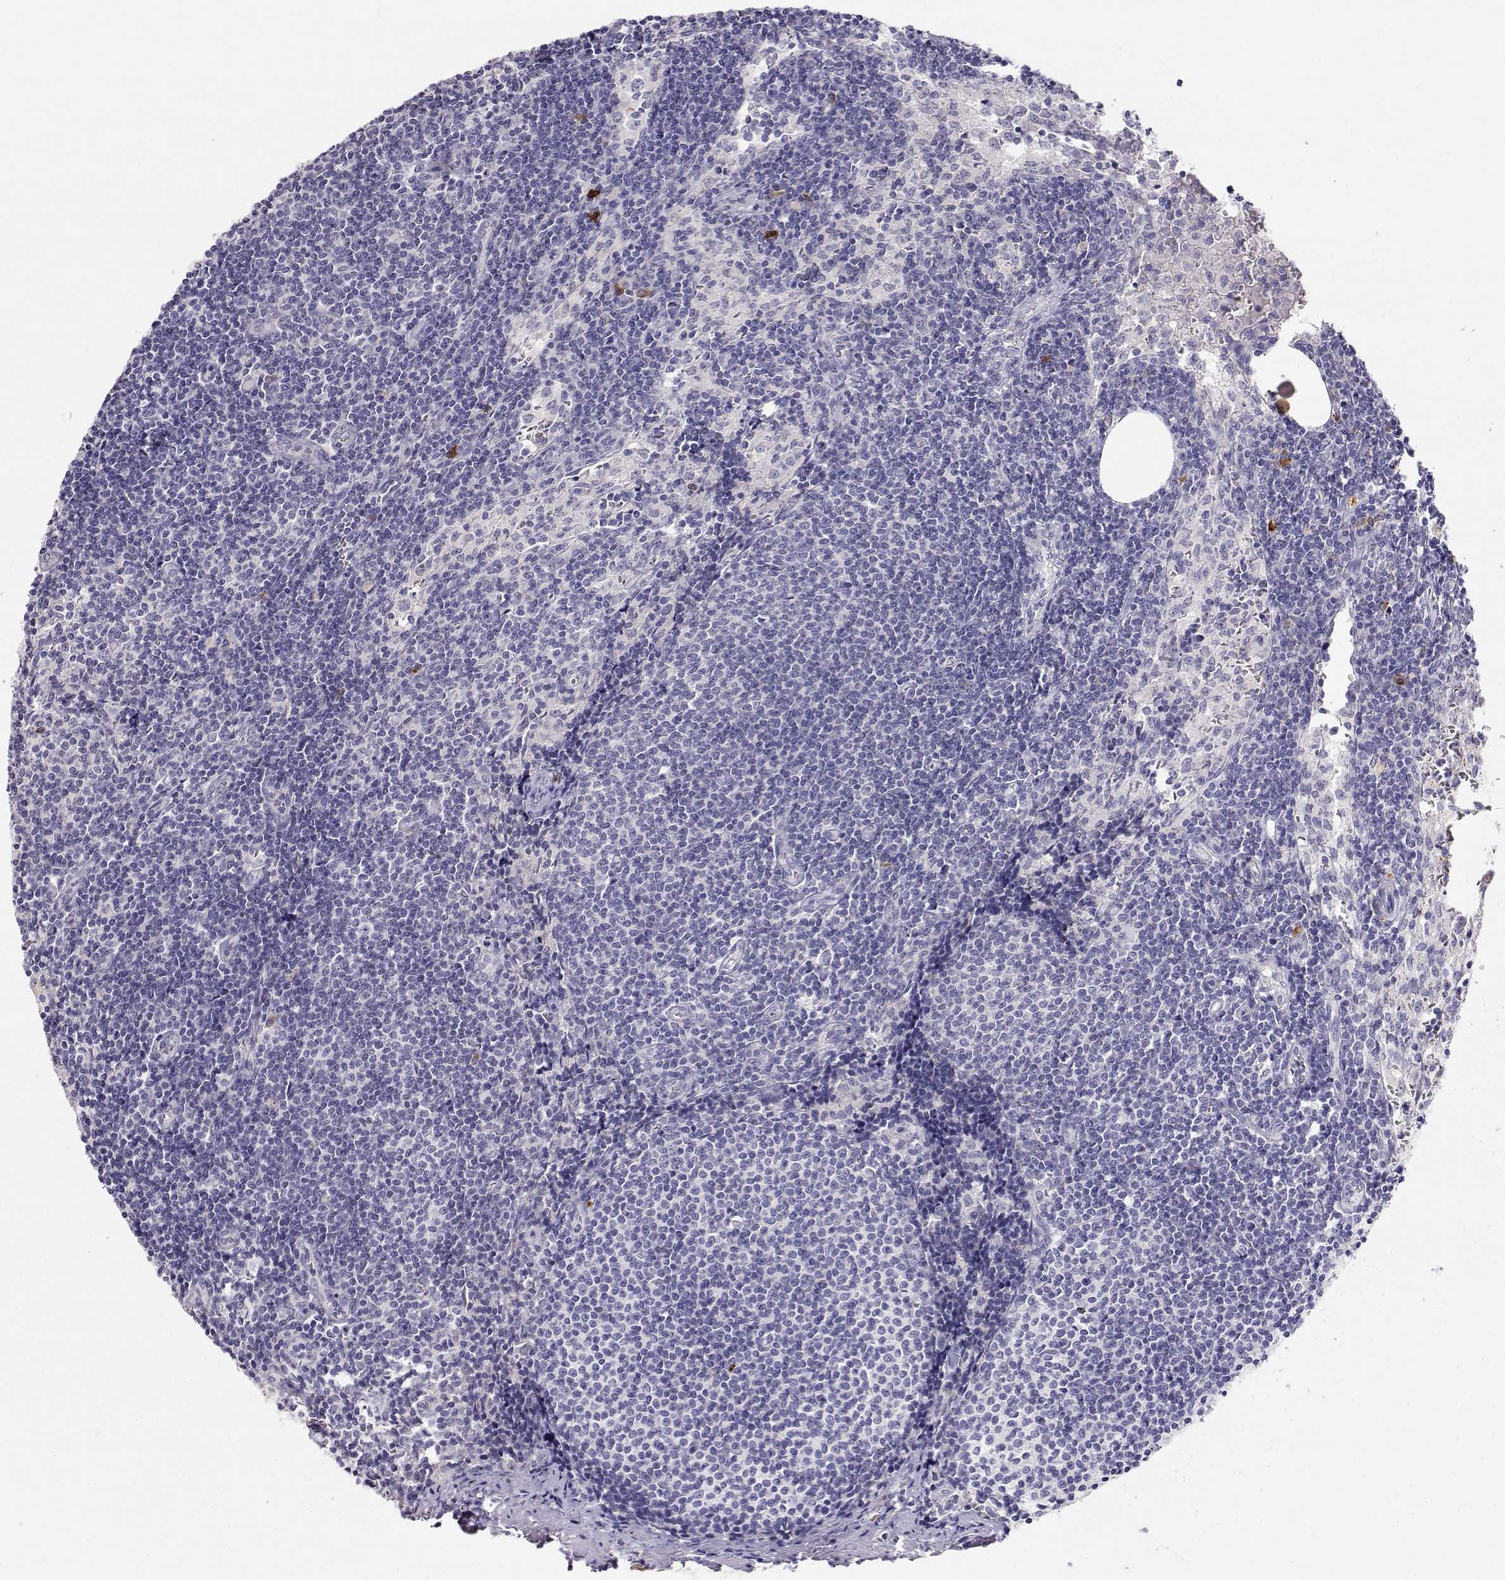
{"staining": {"intensity": "negative", "quantity": "none", "location": "none"}, "tissue": "lymph node", "cell_type": "Germinal center cells", "image_type": "normal", "snomed": [{"axis": "morphology", "description": "Normal tissue, NOS"}, {"axis": "topography", "description": "Lymph node"}], "caption": "DAB (3,3'-diaminobenzidine) immunohistochemical staining of benign lymph node demonstrates no significant expression in germinal center cells. Brightfield microscopy of immunohistochemistry (IHC) stained with DAB (3,3'-diaminobenzidine) (brown) and hematoxylin (blue), captured at high magnification.", "gene": "CDHR1", "patient": {"sex": "female", "age": 50}}